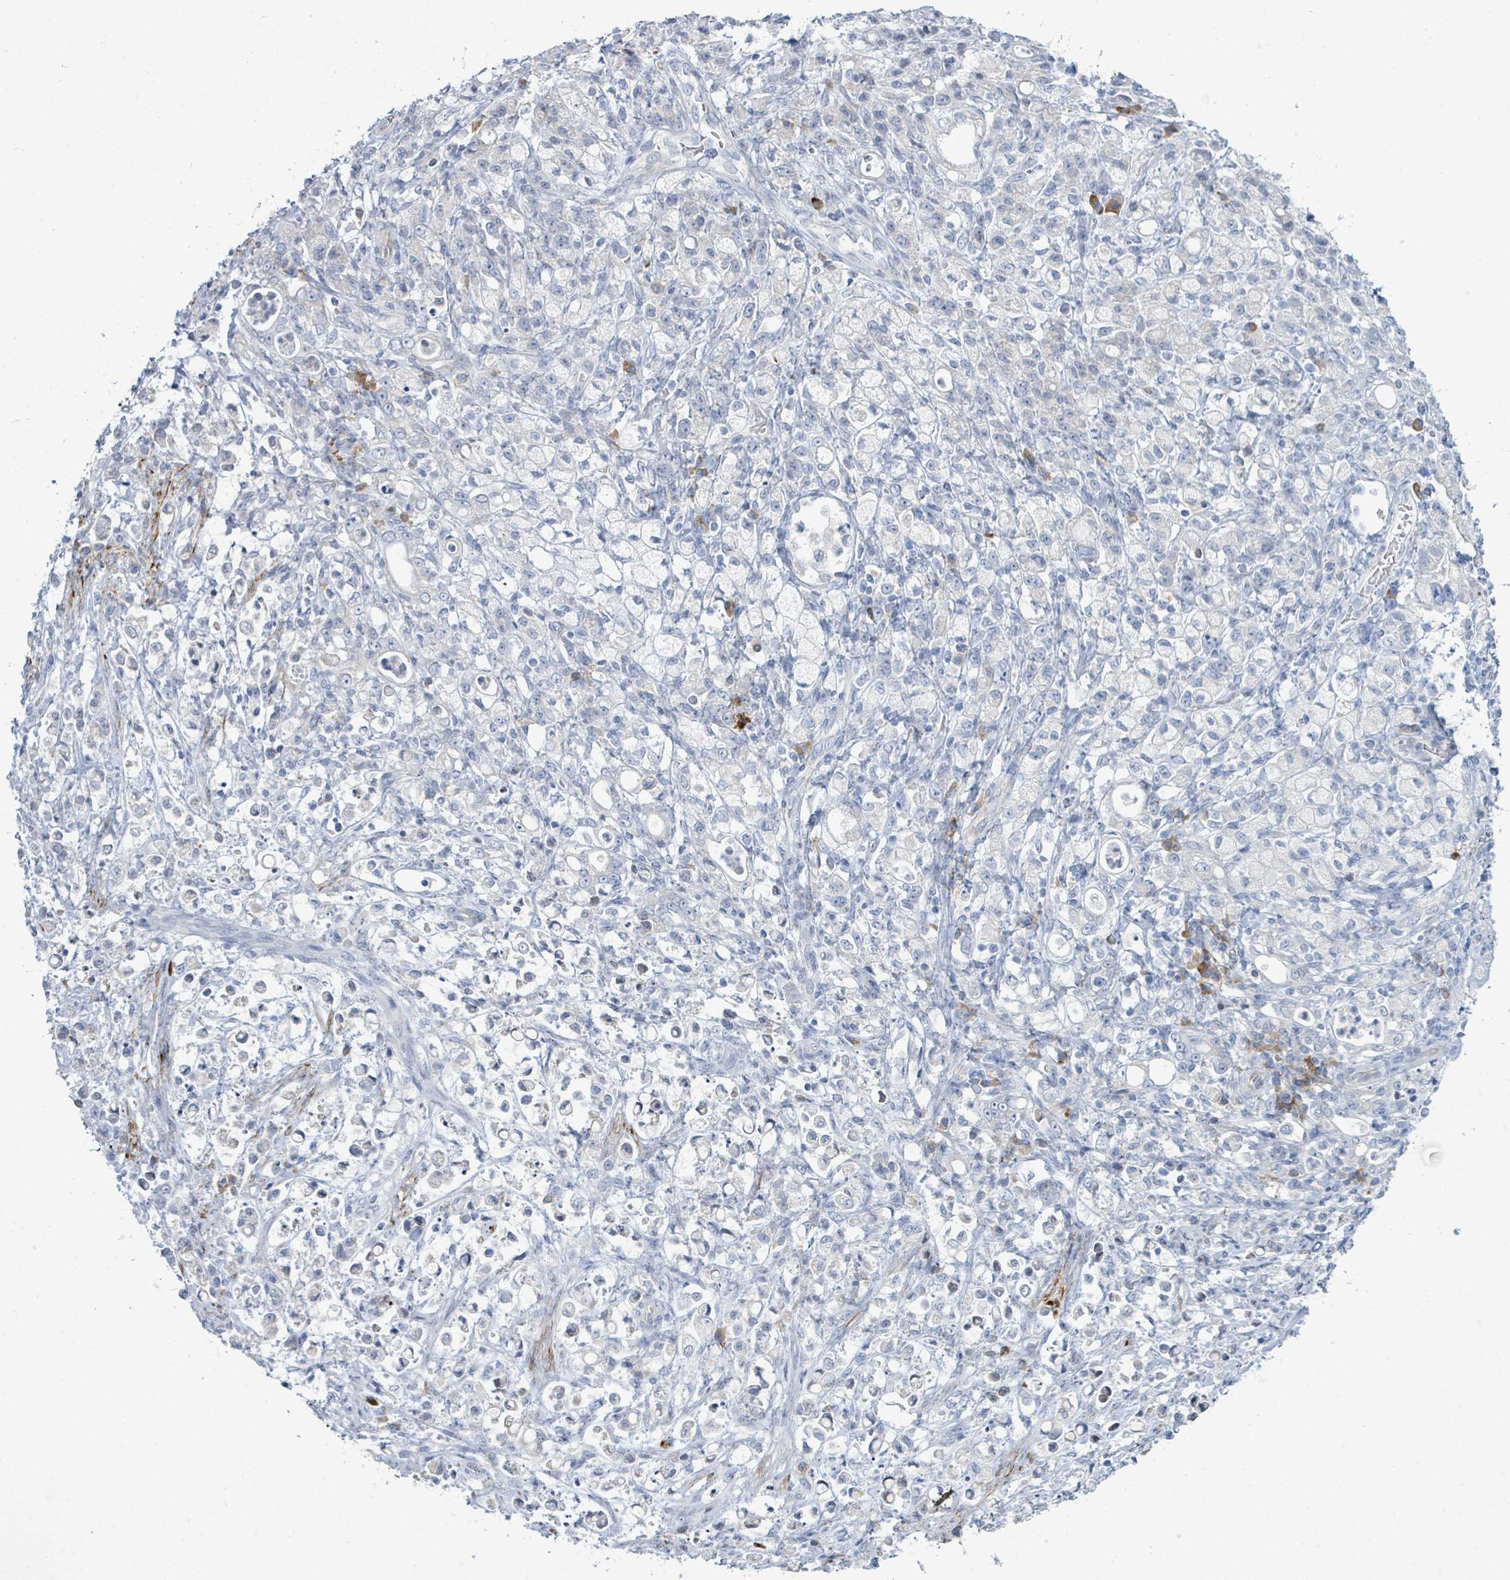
{"staining": {"intensity": "negative", "quantity": "none", "location": "none"}, "tissue": "stomach cancer", "cell_type": "Tumor cells", "image_type": "cancer", "snomed": [{"axis": "morphology", "description": "Adenocarcinoma, NOS"}, {"axis": "topography", "description": "Stomach"}], "caption": "Tumor cells show no significant protein positivity in stomach cancer.", "gene": "SIRPB1", "patient": {"sex": "female", "age": 60}}